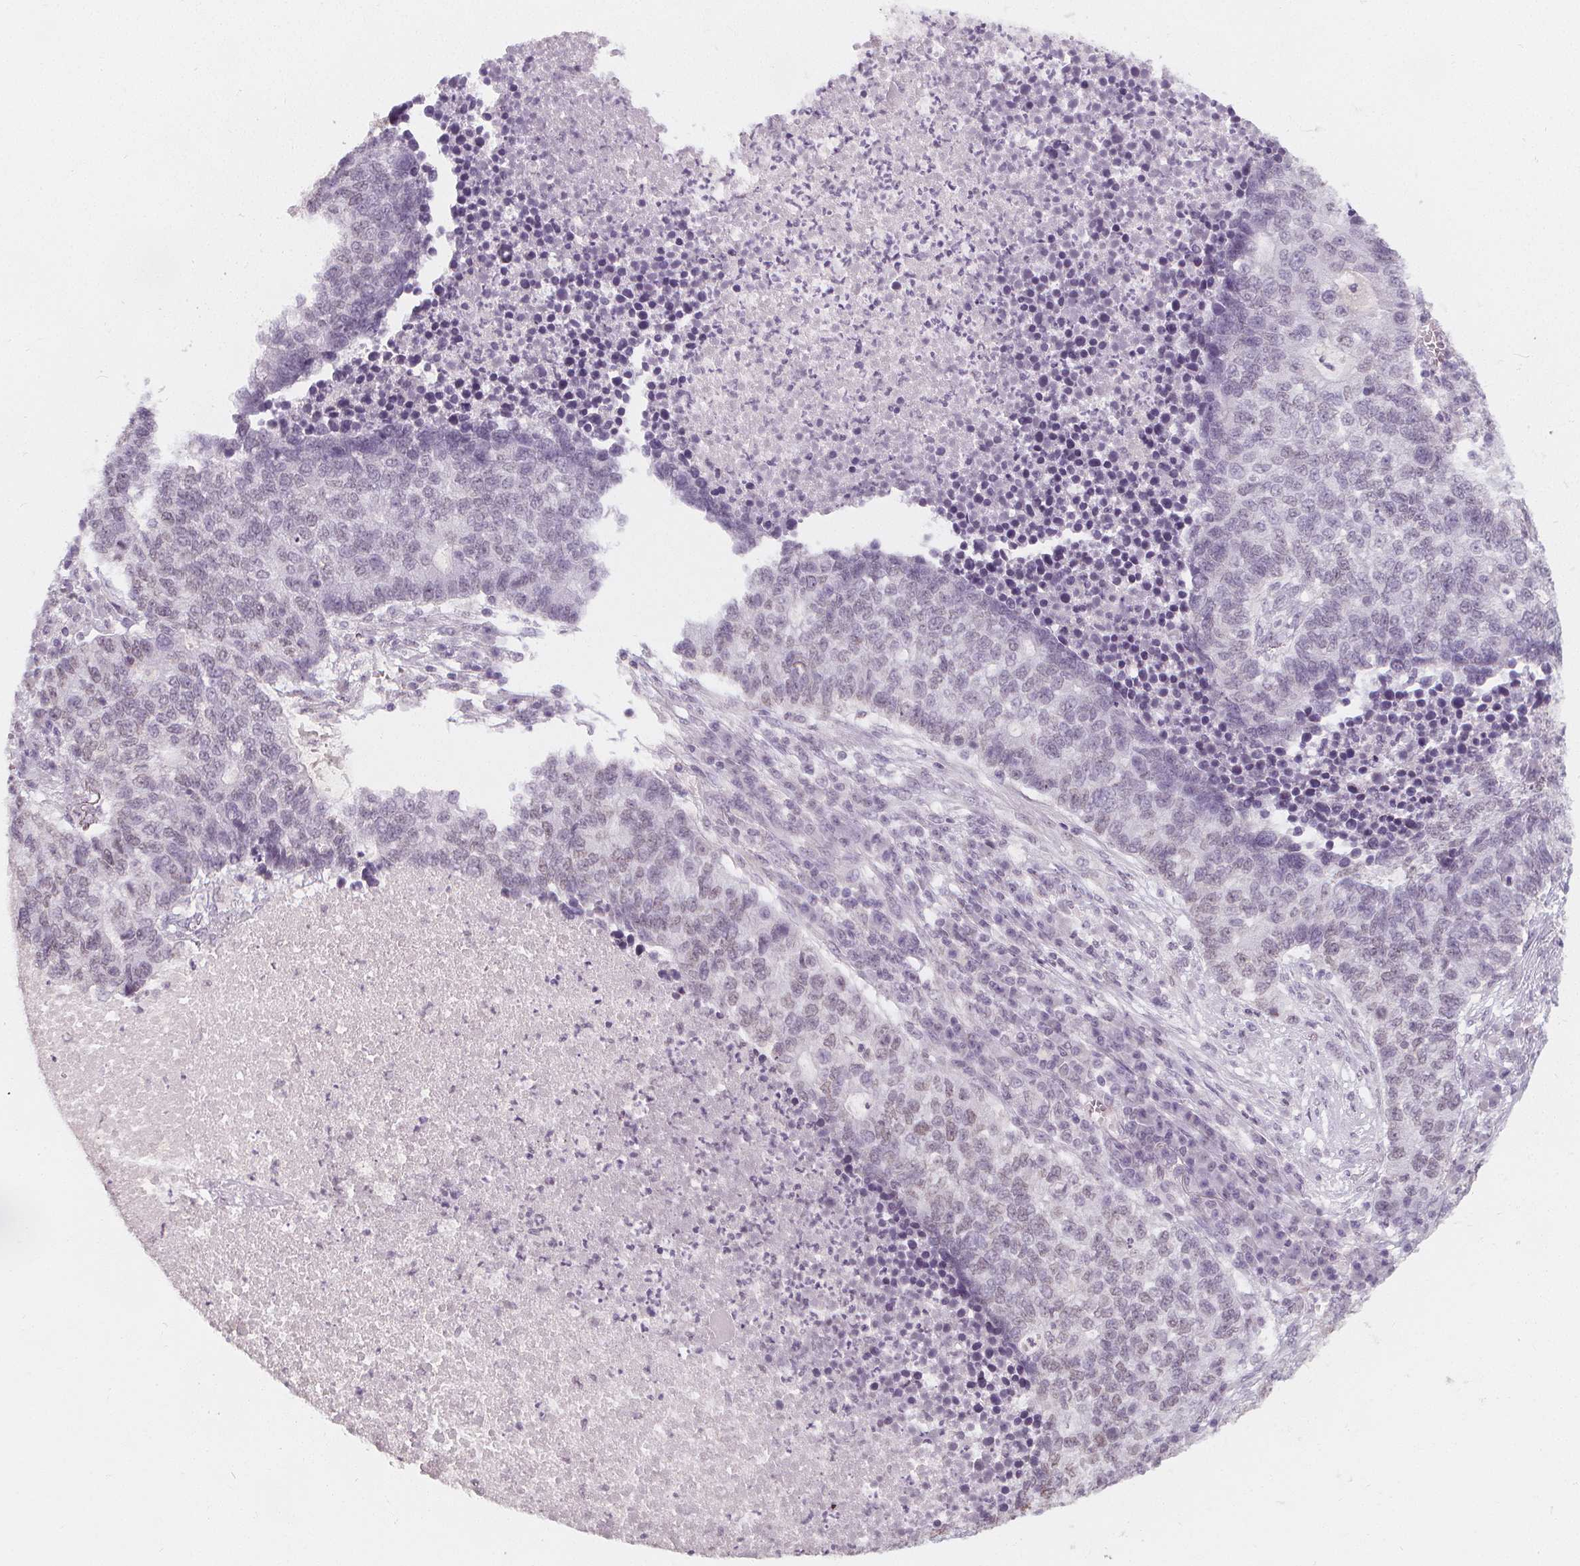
{"staining": {"intensity": "weak", "quantity": "<25%", "location": "nuclear"}, "tissue": "lung cancer", "cell_type": "Tumor cells", "image_type": "cancer", "snomed": [{"axis": "morphology", "description": "Adenocarcinoma, NOS"}, {"axis": "topography", "description": "Lung"}], "caption": "IHC of human lung cancer (adenocarcinoma) exhibits no positivity in tumor cells.", "gene": "DBX2", "patient": {"sex": "male", "age": 57}}